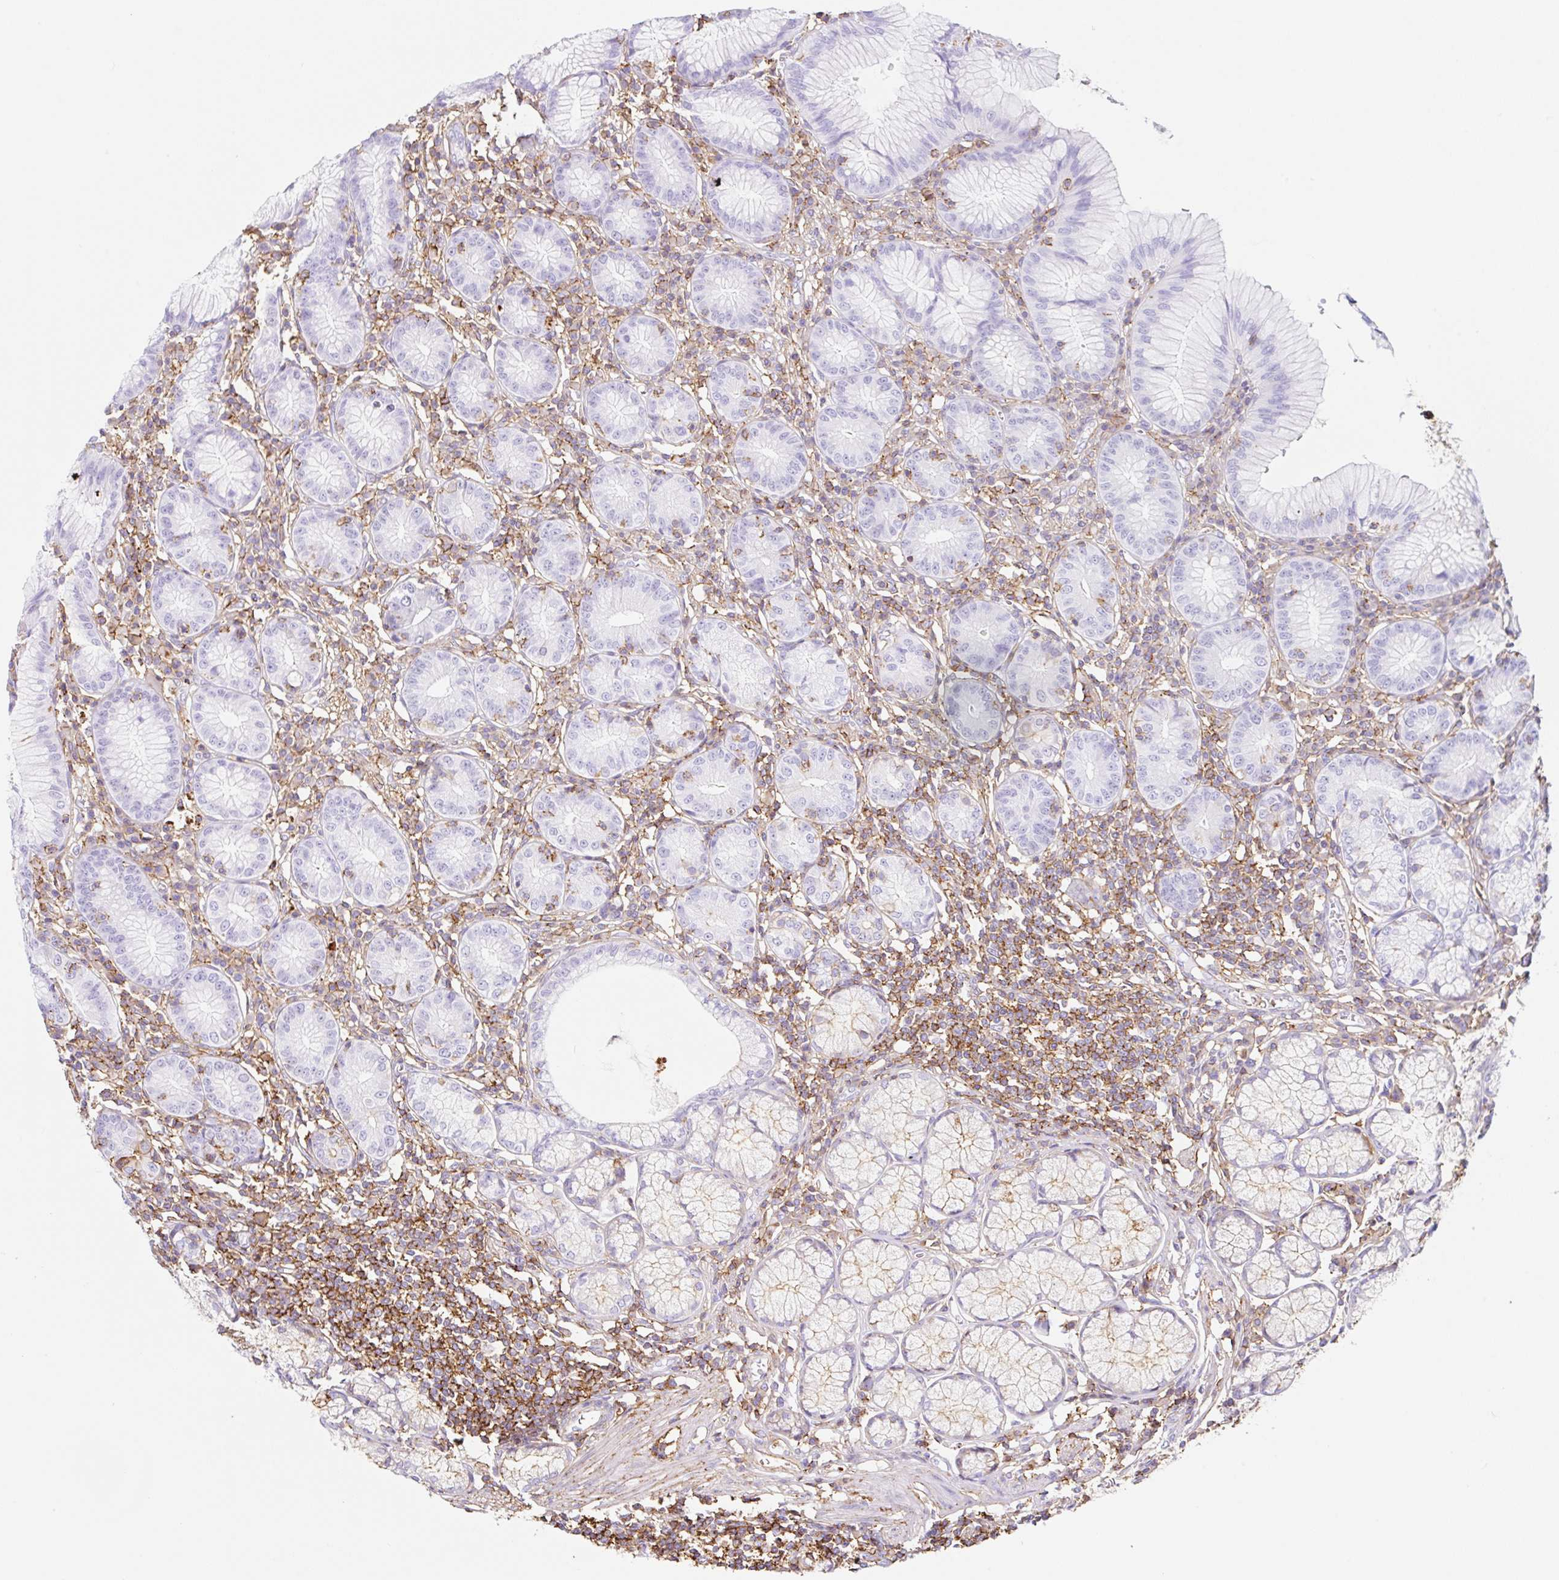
{"staining": {"intensity": "negative", "quantity": "none", "location": "none"}, "tissue": "stomach", "cell_type": "Glandular cells", "image_type": "normal", "snomed": [{"axis": "morphology", "description": "Normal tissue, NOS"}, {"axis": "topography", "description": "Stomach"}], "caption": "Immunohistochemistry image of benign stomach: stomach stained with DAB demonstrates no significant protein positivity in glandular cells. Nuclei are stained in blue.", "gene": "MTTP", "patient": {"sex": "male", "age": 55}}